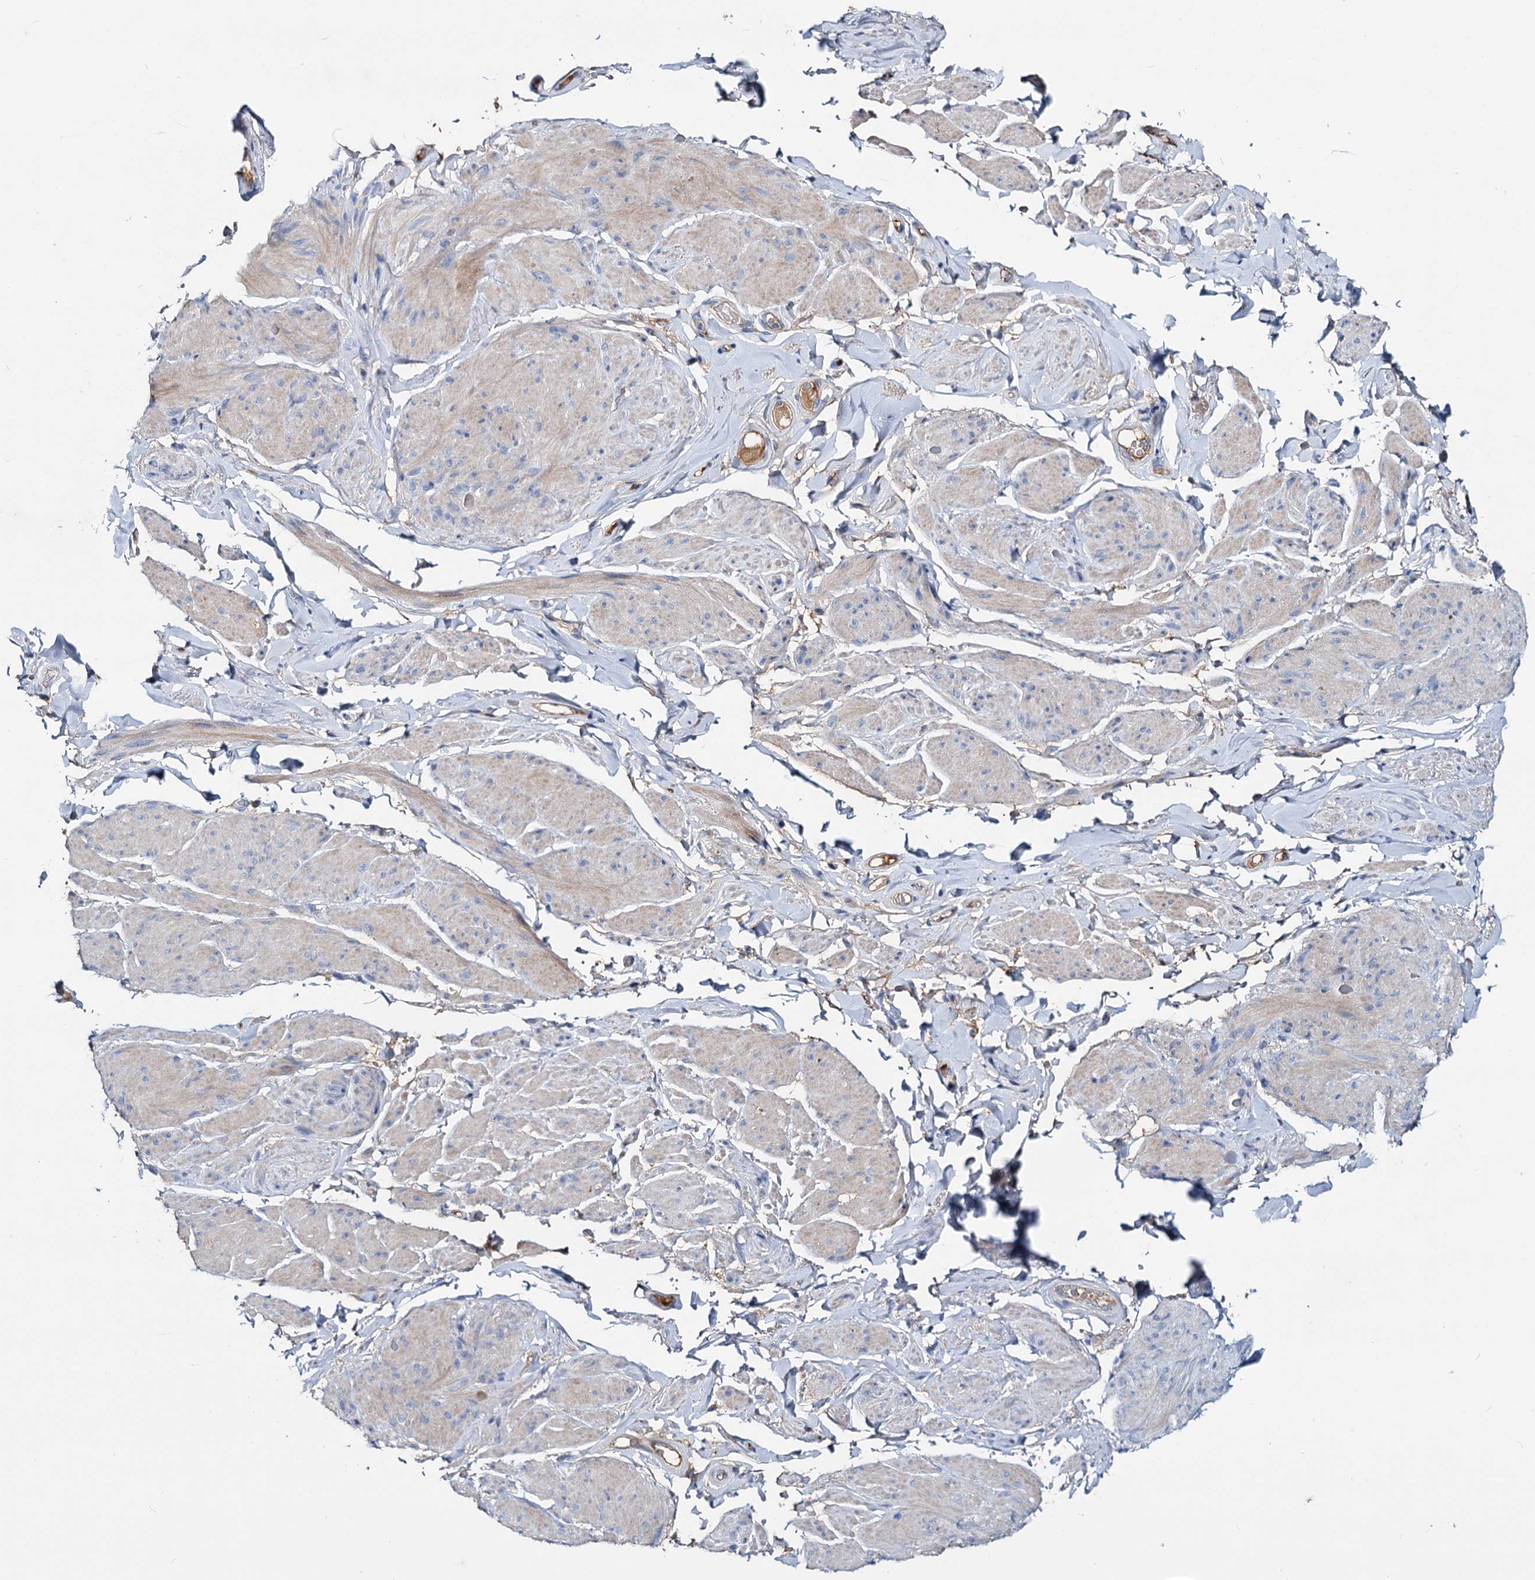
{"staining": {"intensity": "weak", "quantity": "<25%", "location": "cytoplasmic/membranous"}, "tissue": "smooth muscle", "cell_type": "Smooth muscle cells", "image_type": "normal", "snomed": [{"axis": "morphology", "description": "Normal tissue, NOS"}, {"axis": "topography", "description": "Smooth muscle"}, {"axis": "topography", "description": "Peripheral nerve tissue"}], "caption": "This is a histopathology image of immunohistochemistry staining of normal smooth muscle, which shows no positivity in smooth muscle cells.", "gene": "ACY3", "patient": {"sex": "male", "age": 69}}